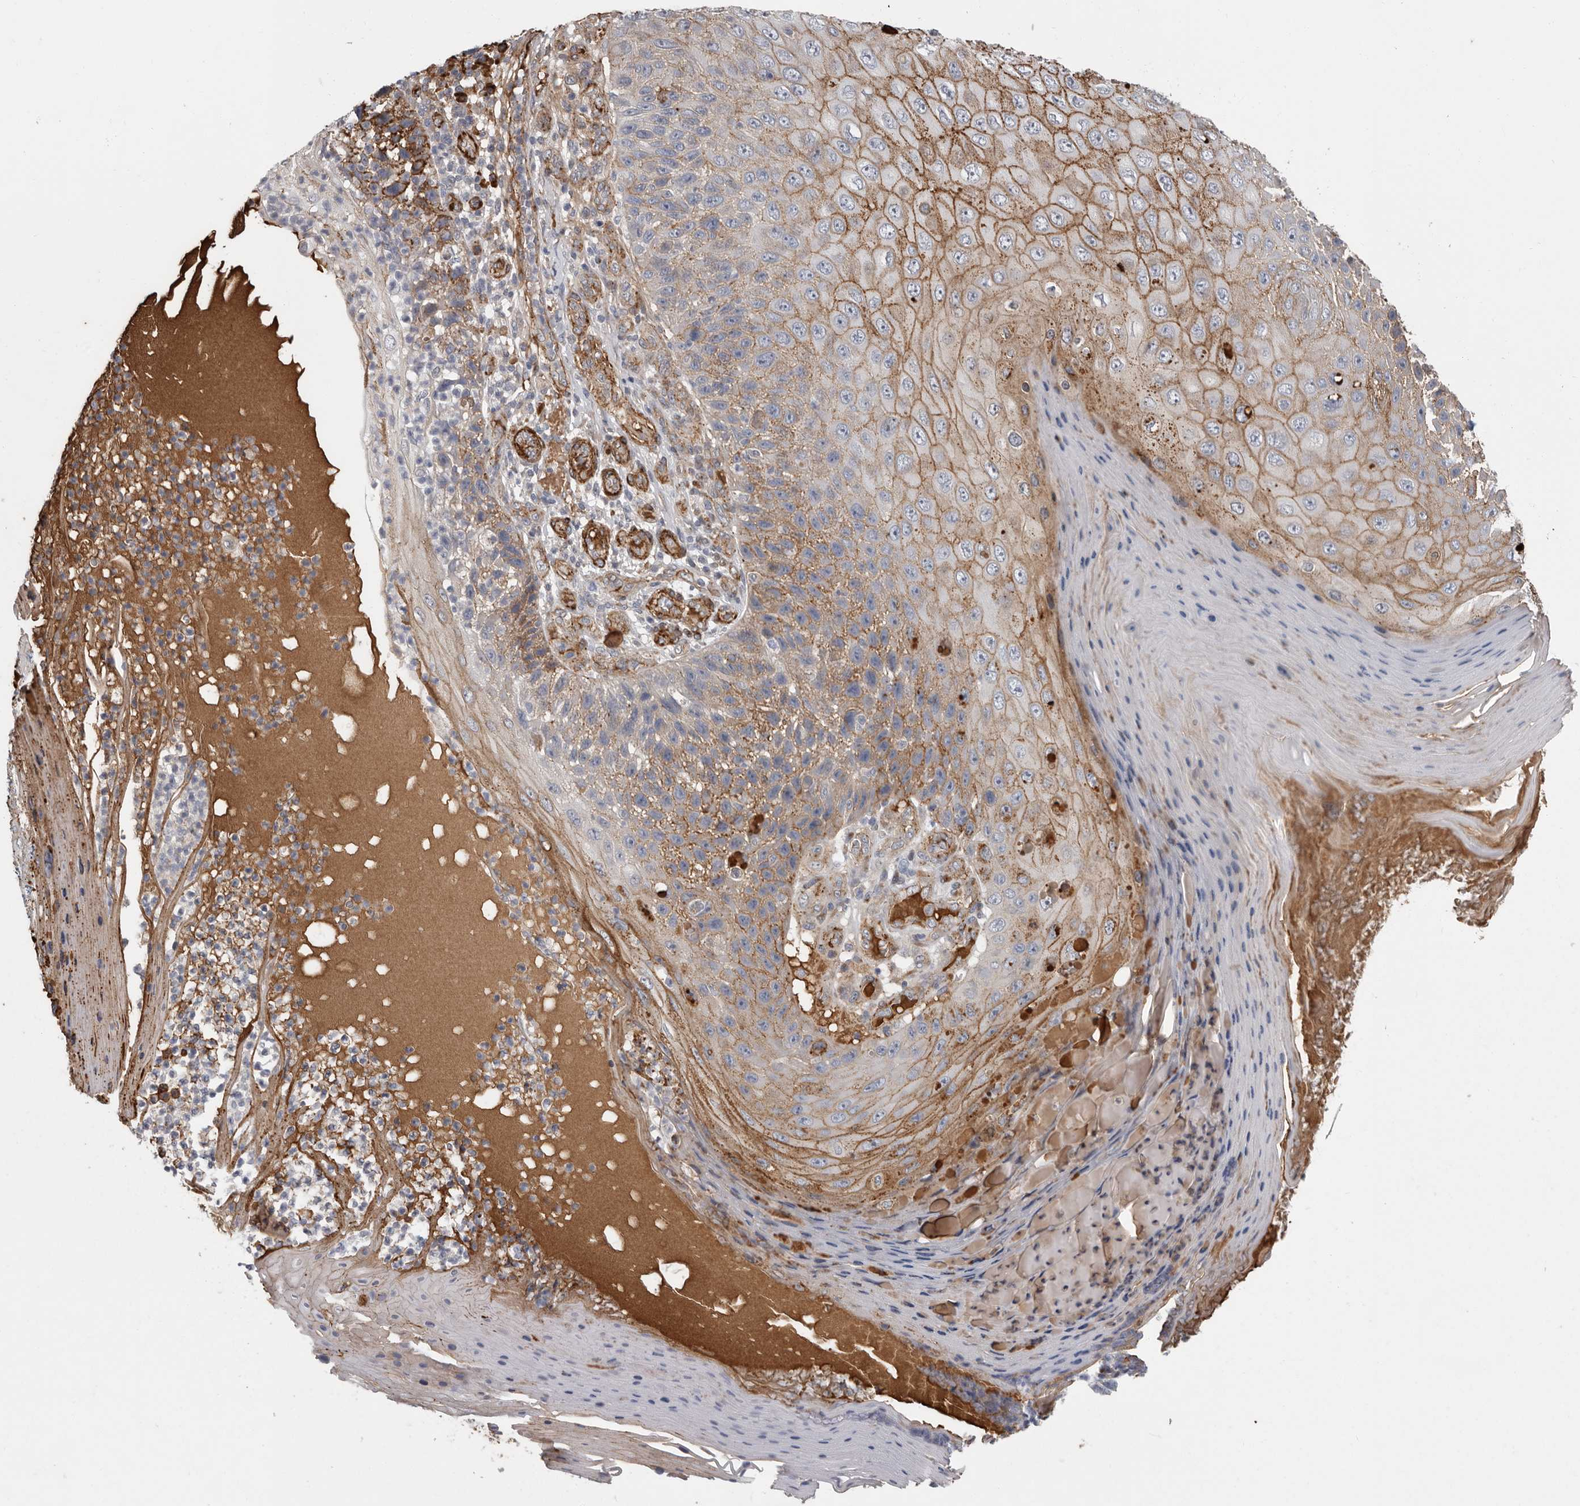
{"staining": {"intensity": "moderate", "quantity": ">75%", "location": "cytoplasmic/membranous"}, "tissue": "skin cancer", "cell_type": "Tumor cells", "image_type": "cancer", "snomed": [{"axis": "morphology", "description": "Squamous cell carcinoma, NOS"}, {"axis": "topography", "description": "Skin"}], "caption": "This is an image of immunohistochemistry (IHC) staining of skin squamous cell carcinoma, which shows moderate expression in the cytoplasmic/membranous of tumor cells.", "gene": "ATXN3L", "patient": {"sex": "female", "age": 88}}